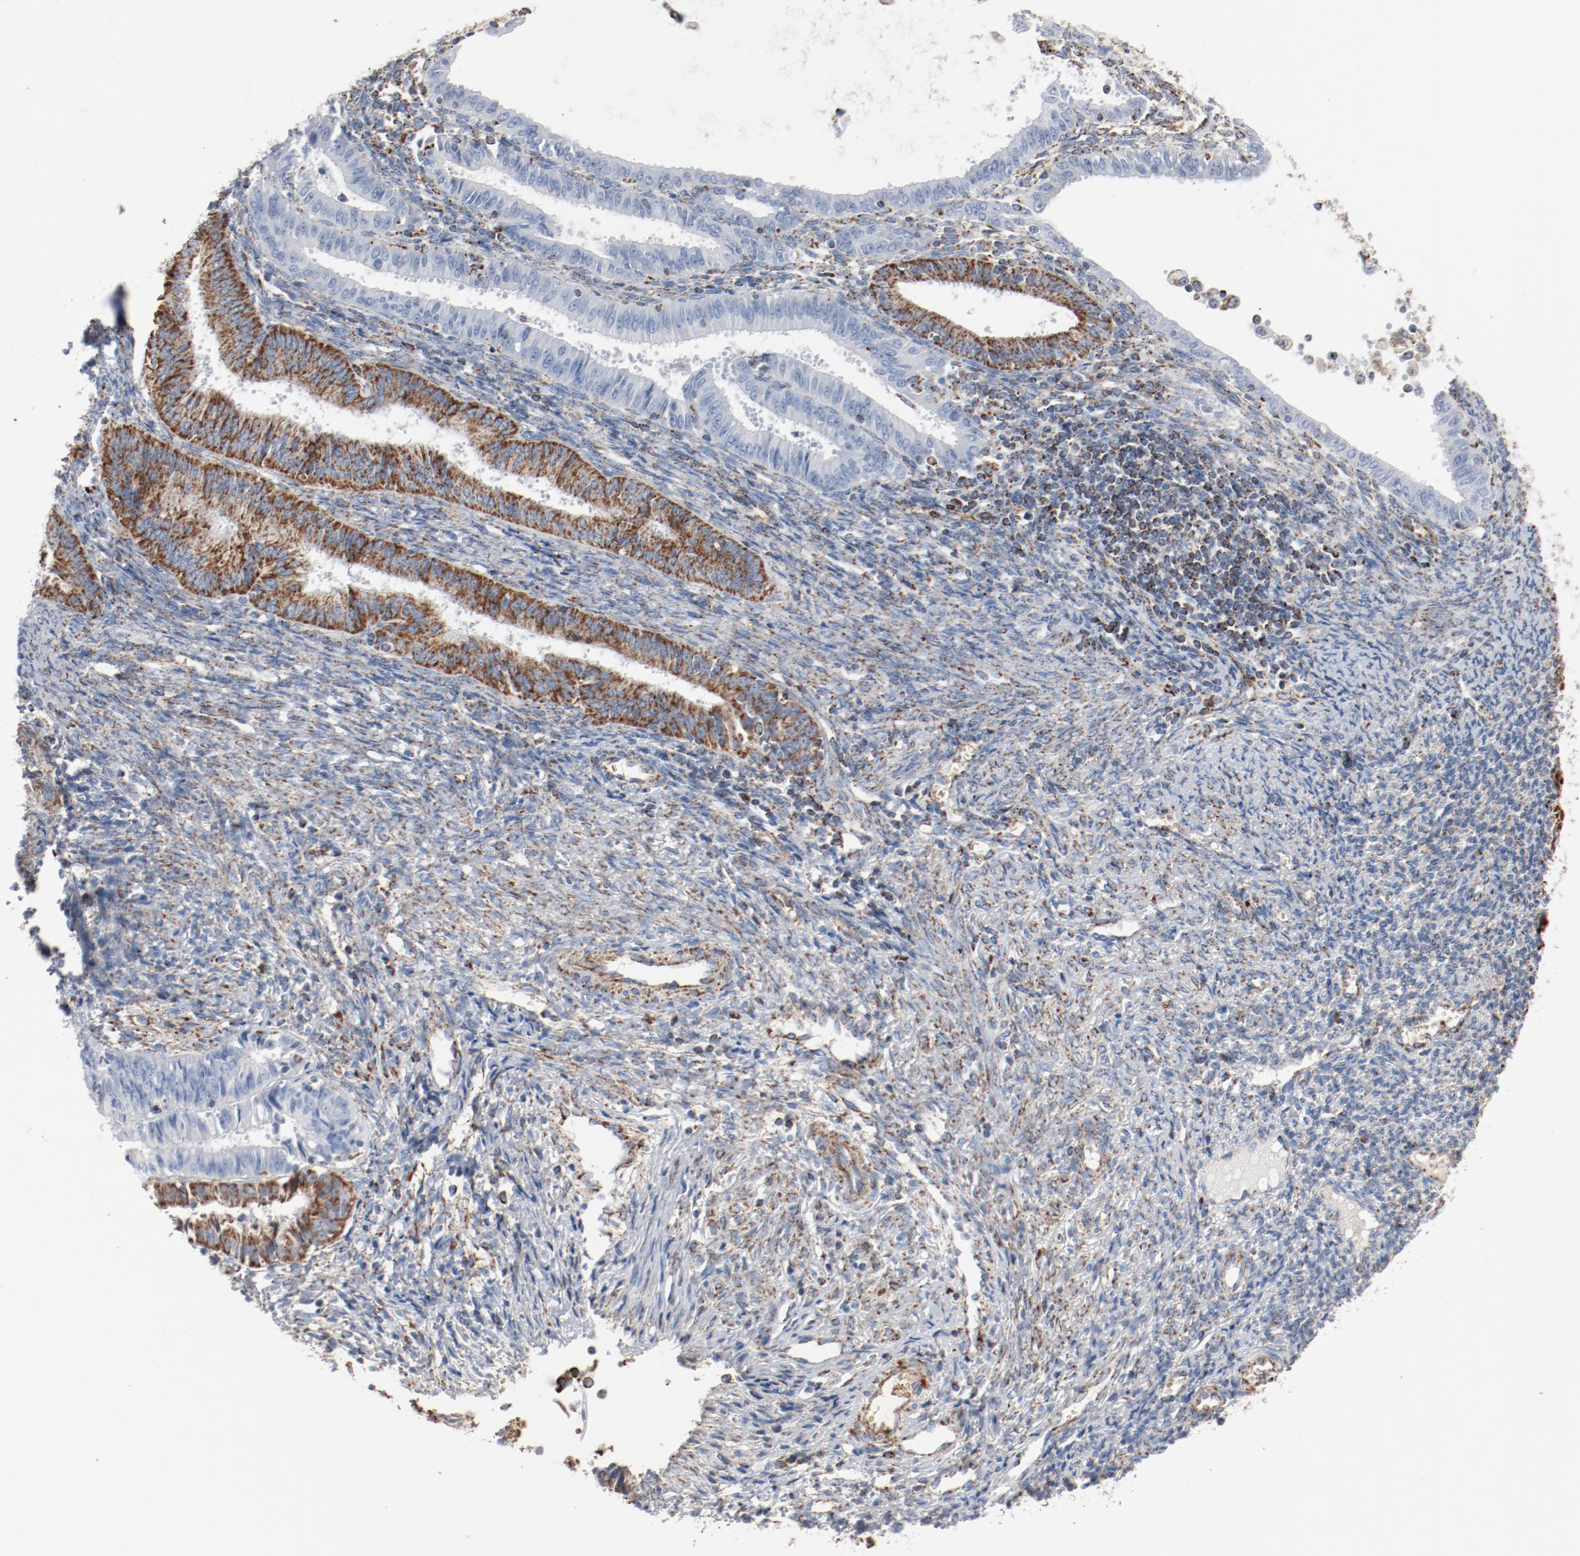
{"staining": {"intensity": "moderate", "quantity": "<25%", "location": "cytoplasmic/membranous"}, "tissue": "endometrial cancer", "cell_type": "Tumor cells", "image_type": "cancer", "snomed": [{"axis": "morphology", "description": "Adenocarcinoma, NOS"}, {"axis": "topography", "description": "Endometrium"}], "caption": "IHC (DAB) staining of endometrial adenocarcinoma displays moderate cytoplasmic/membranous protein positivity in about <25% of tumor cells.", "gene": "NDUFB8", "patient": {"sex": "female", "age": 42}}